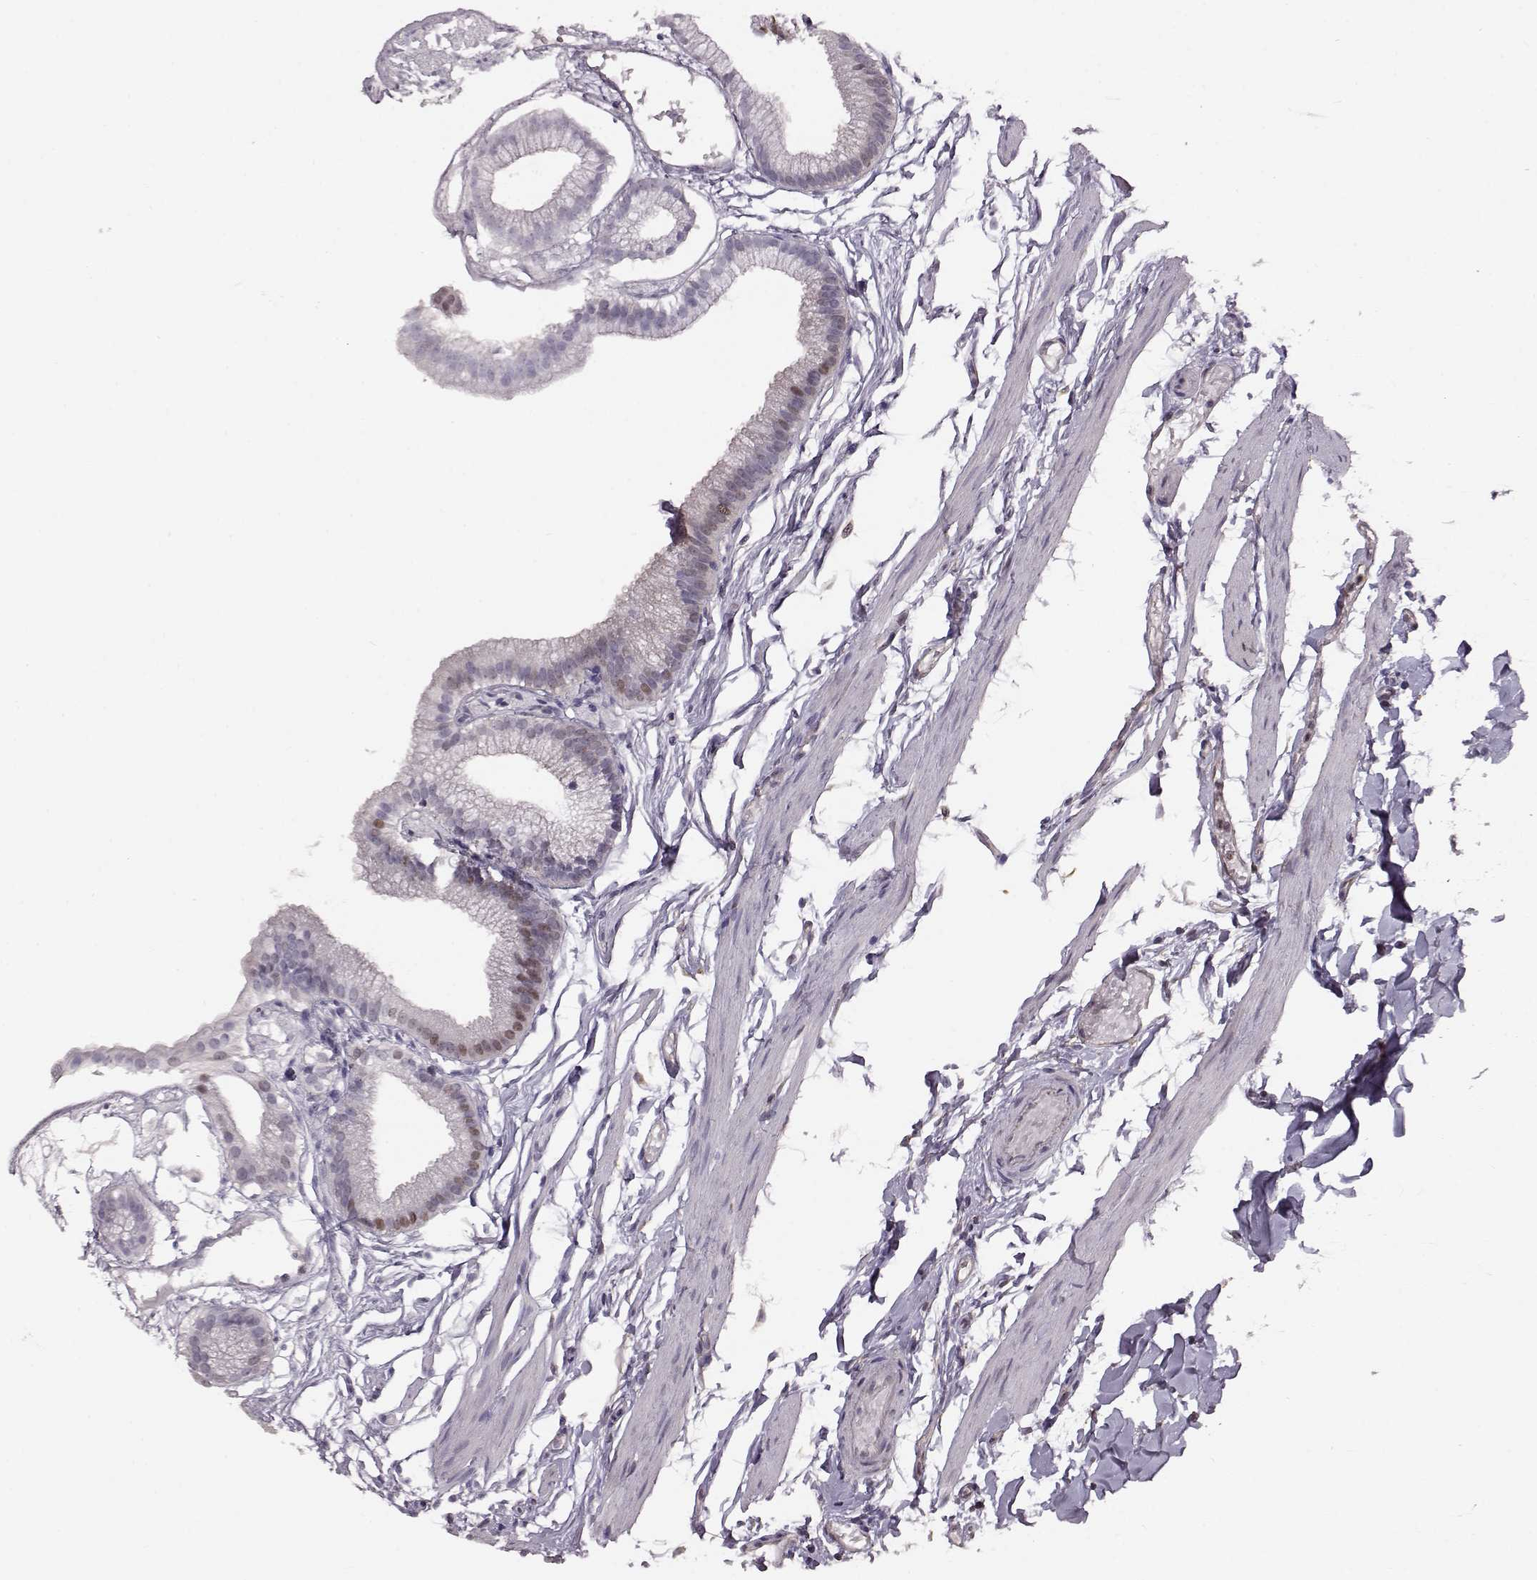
{"staining": {"intensity": "strong", "quantity": "25%-75%", "location": "nuclear"}, "tissue": "gallbladder", "cell_type": "Glandular cells", "image_type": "normal", "snomed": [{"axis": "morphology", "description": "Normal tissue, NOS"}, {"axis": "topography", "description": "Gallbladder"}], "caption": "Protein expression analysis of benign gallbladder exhibits strong nuclear staining in approximately 25%-75% of glandular cells.", "gene": "KLF6", "patient": {"sex": "female", "age": 45}}